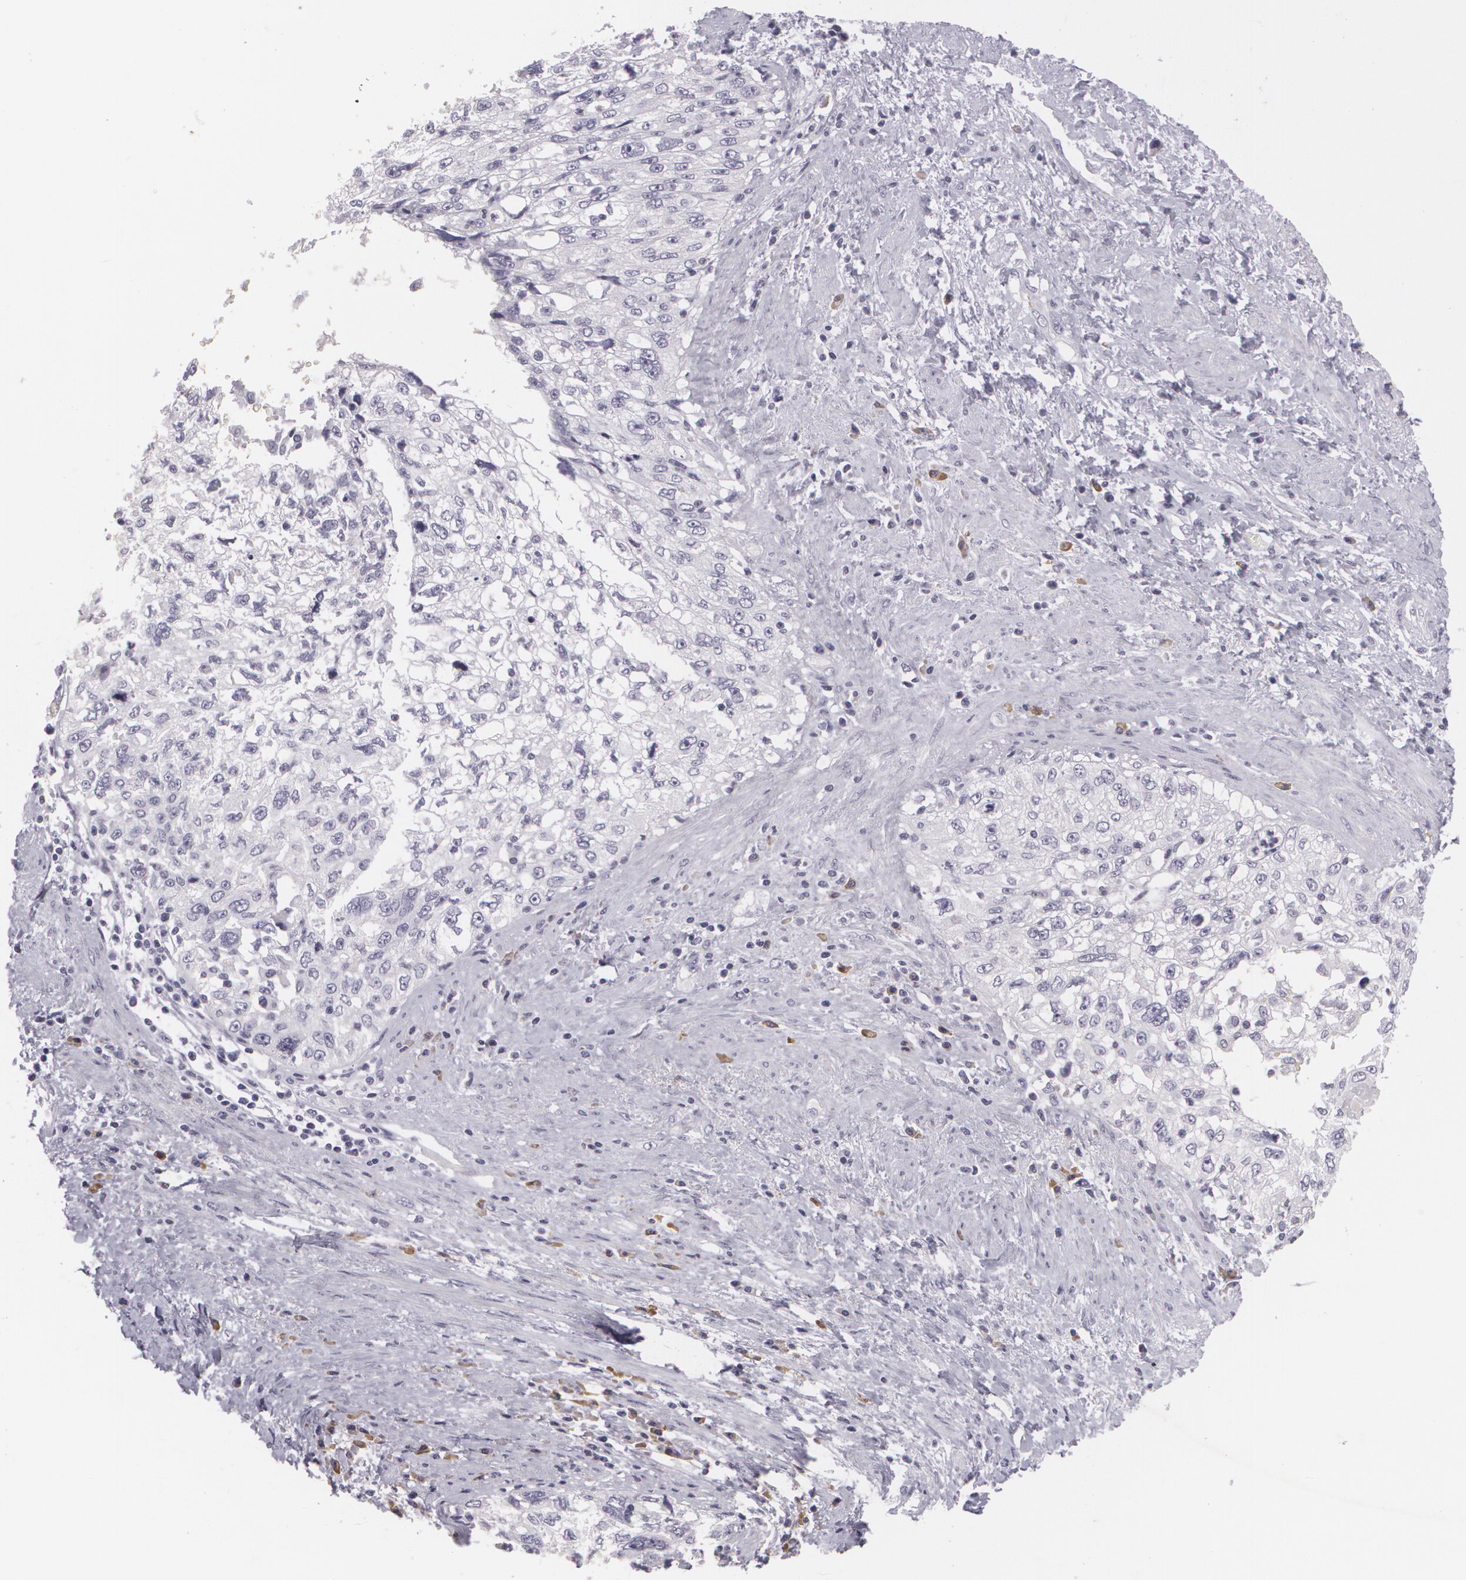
{"staining": {"intensity": "negative", "quantity": "none", "location": "none"}, "tissue": "cervical cancer", "cell_type": "Tumor cells", "image_type": "cancer", "snomed": [{"axis": "morphology", "description": "Squamous cell carcinoma, NOS"}, {"axis": "topography", "description": "Cervix"}], "caption": "An immunohistochemistry photomicrograph of cervical cancer (squamous cell carcinoma) is shown. There is no staining in tumor cells of cervical cancer (squamous cell carcinoma).", "gene": "MAP2", "patient": {"sex": "female", "age": 57}}